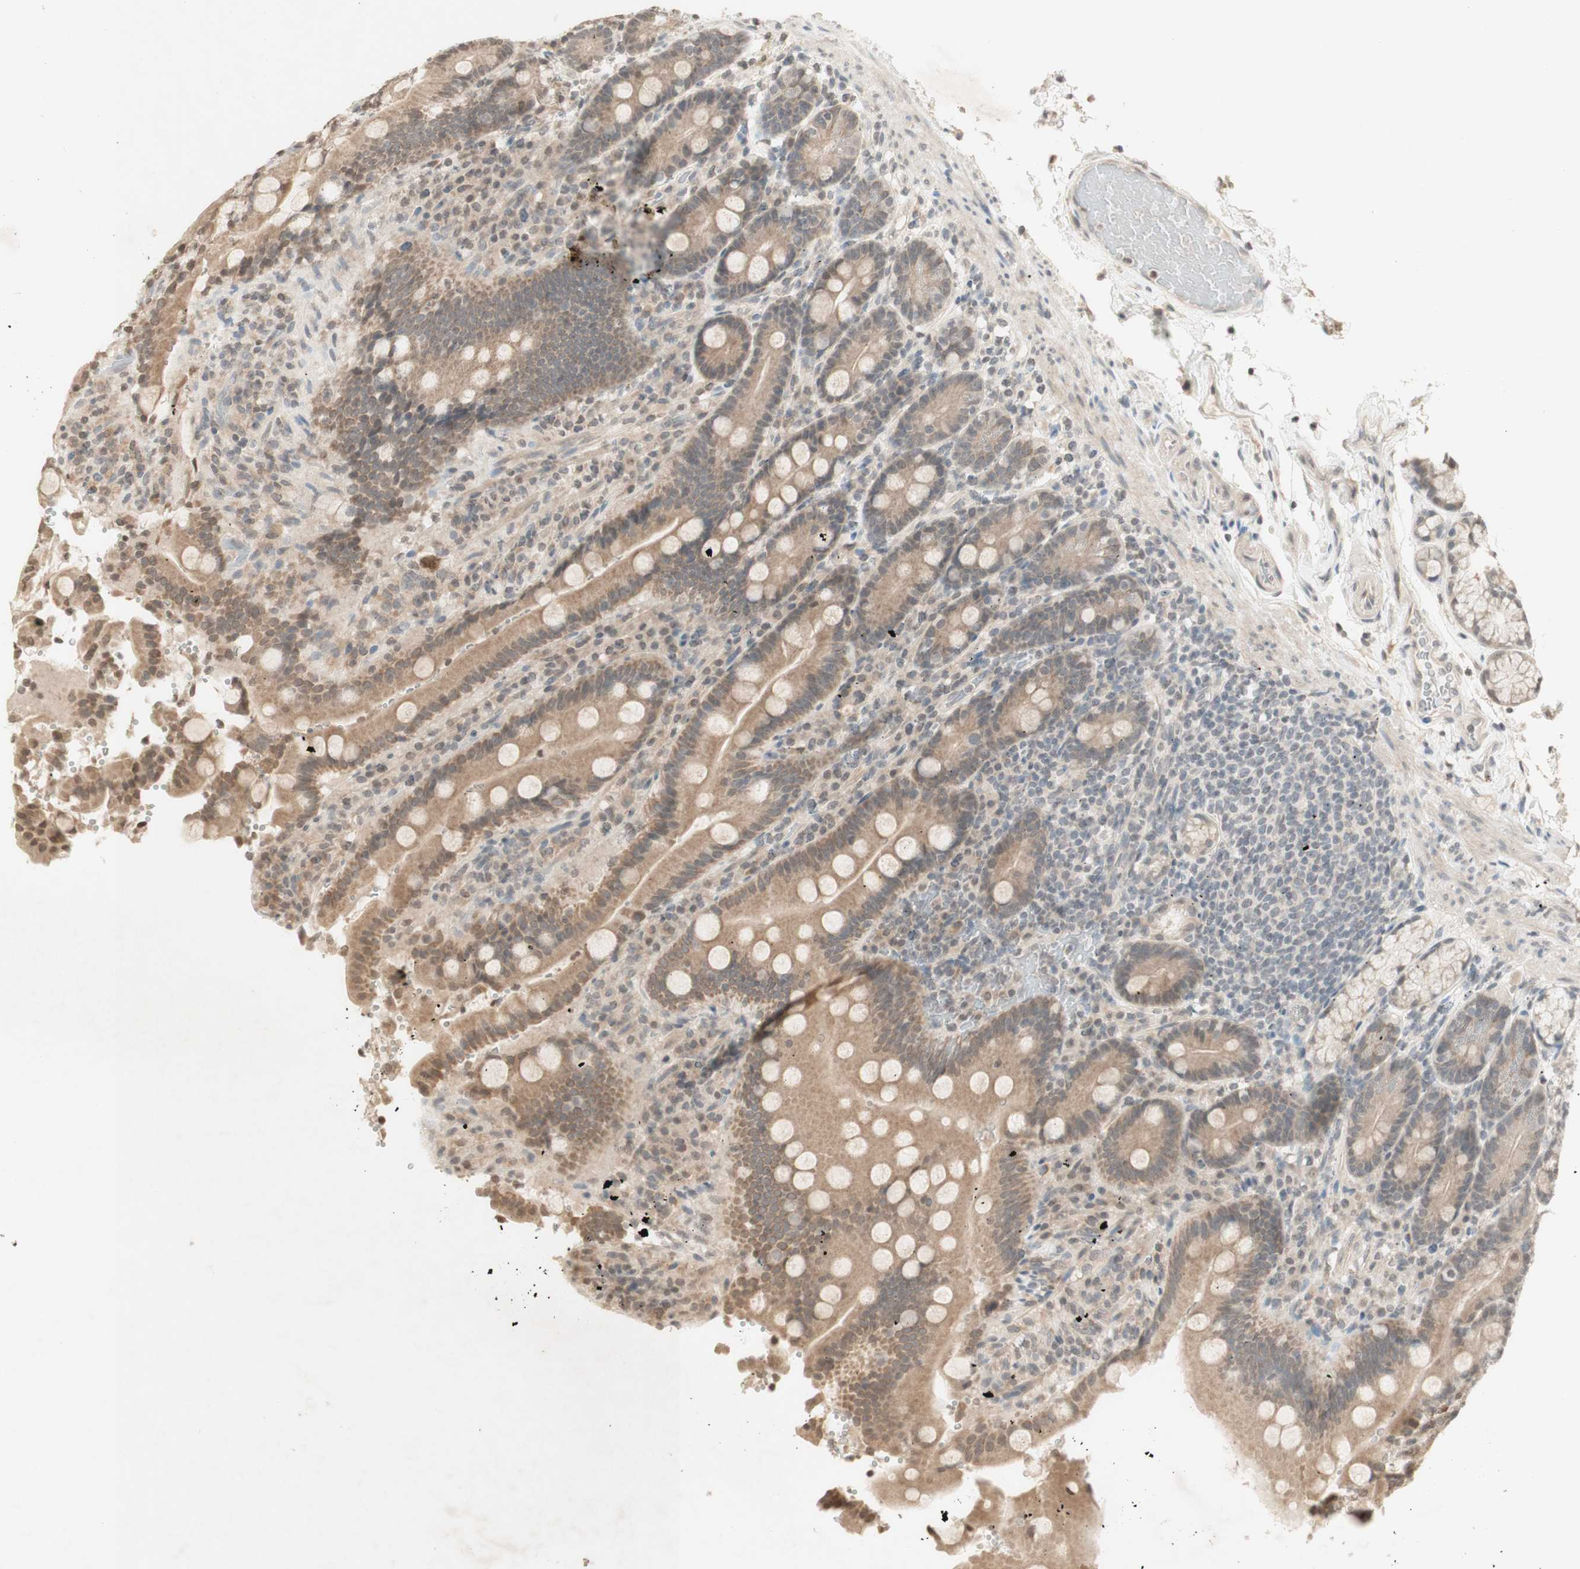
{"staining": {"intensity": "moderate", "quantity": ">75%", "location": "cytoplasmic/membranous"}, "tissue": "duodenum", "cell_type": "Glandular cells", "image_type": "normal", "snomed": [{"axis": "morphology", "description": "Normal tissue, NOS"}, {"axis": "topography", "description": "Small intestine, NOS"}], "caption": "Immunohistochemistry of normal human duodenum demonstrates medium levels of moderate cytoplasmic/membranous expression in approximately >75% of glandular cells.", "gene": "GLI1", "patient": {"sex": "female", "age": 71}}